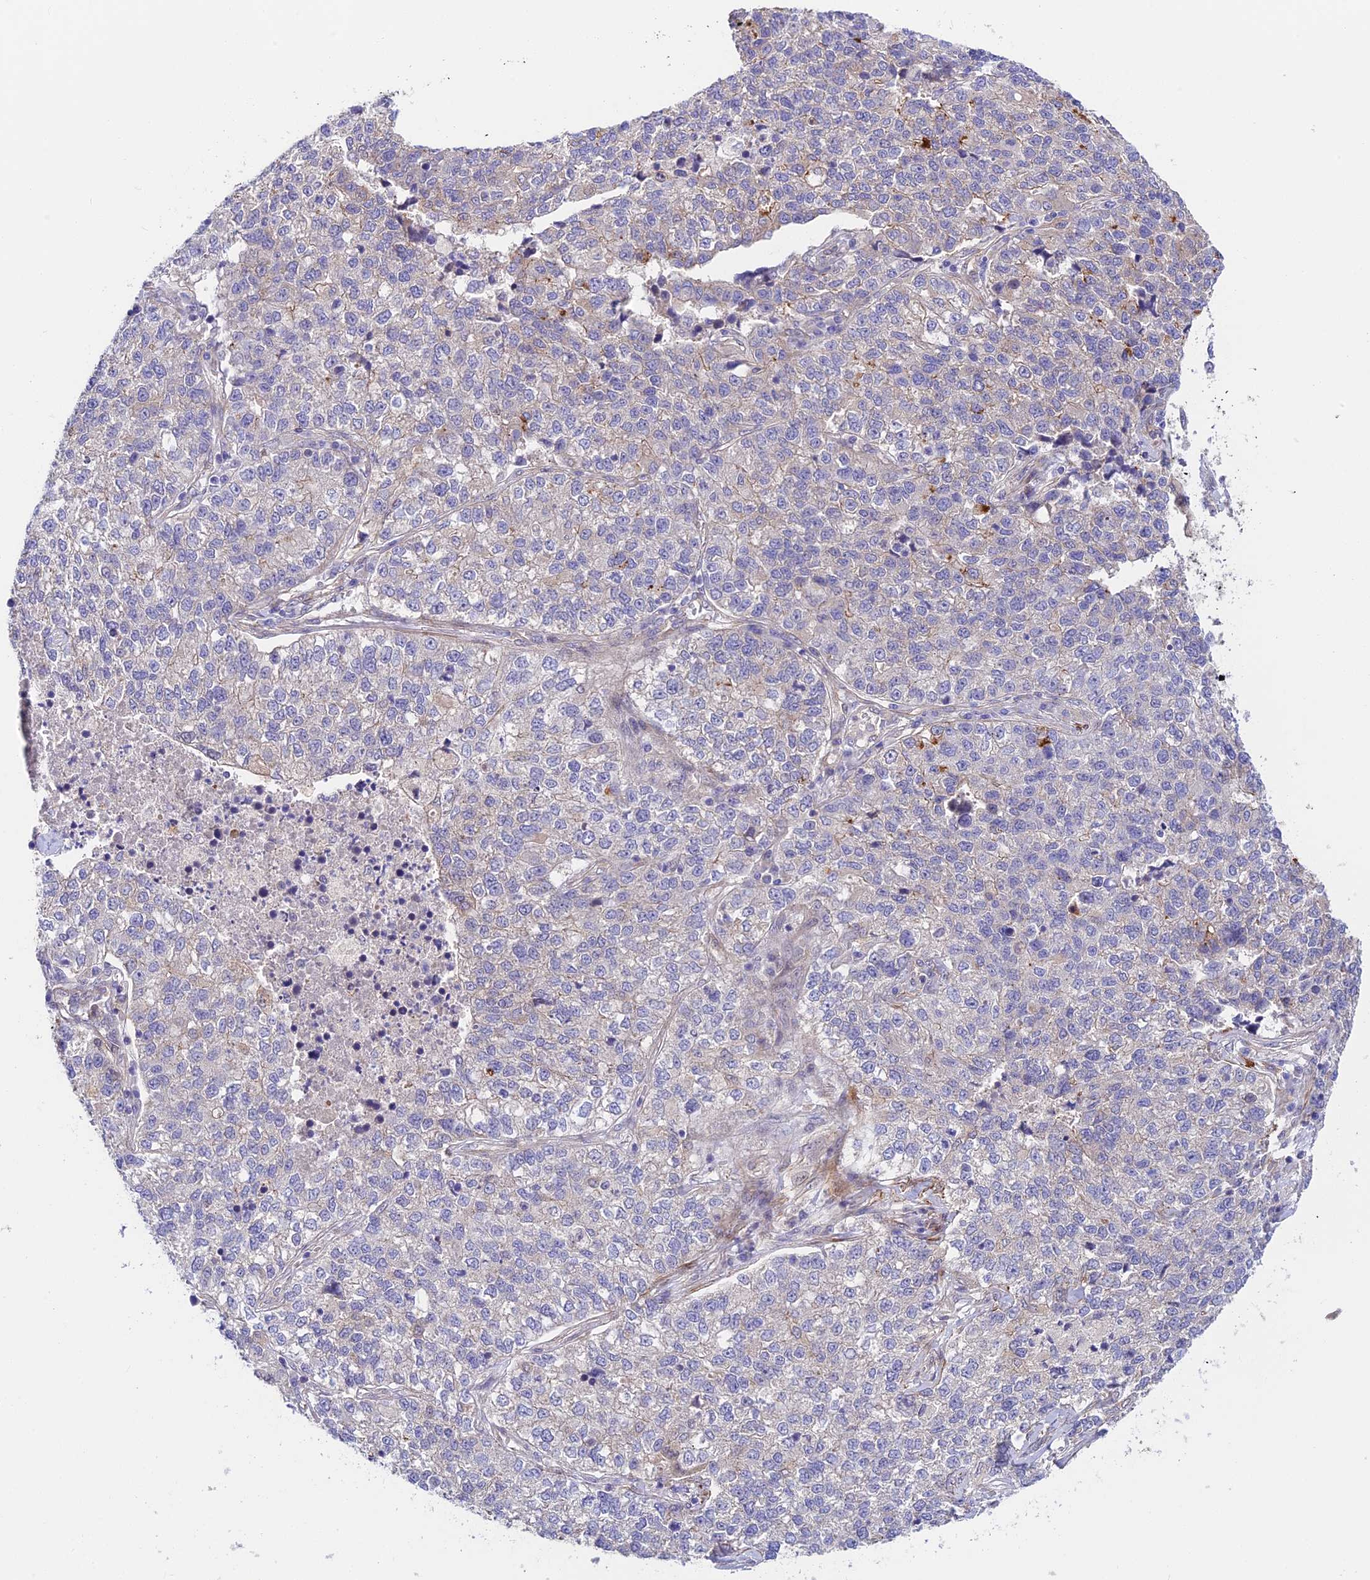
{"staining": {"intensity": "negative", "quantity": "none", "location": "none"}, "tissue": "lung cancer", "cell_type": "Tumor cells", "image_type": "cancer", "snomed": [{"axis": "morphology", "description": "Adenocarcinoma, NOS"}, {"axis": "topography", "description": "Lung"}], "caption": "This is an immunohistochemistry micrograph of human lung cancer (adenocarcinoma). There is no expression in tumor cells.", "gene": "ANKRD50", "patient": {"sex": "male", "age": 49}}